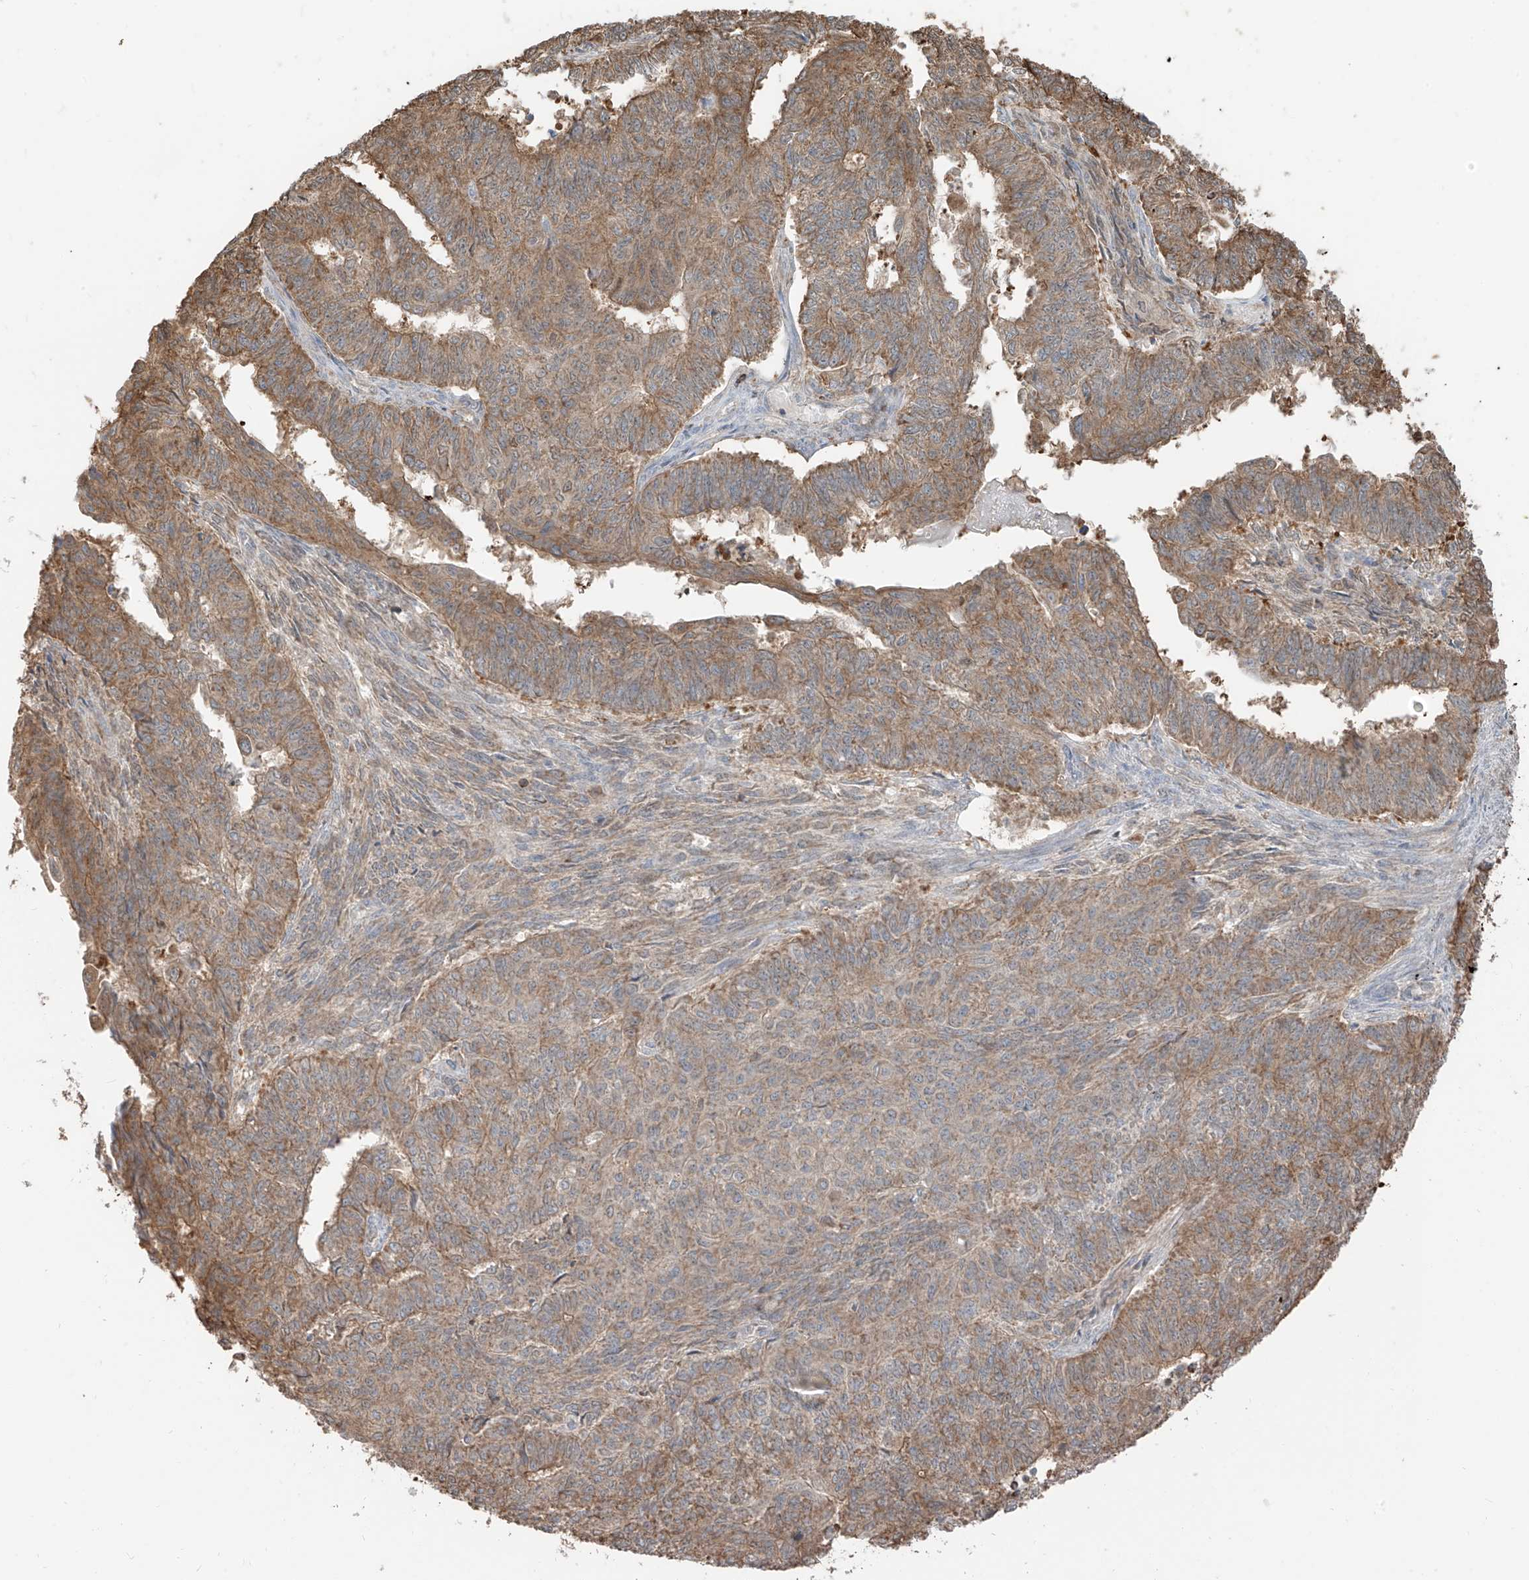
{"staining": {"intensity": "moderate", "quantity": ">75%", "location": "cytoplasmic/membranous"}, "tissue": "endometrial cancer", "cell_type": "Tumor cells", "image_type": "cancer", "snomed": [{"axis": "morphology", "description": "Adenocarcinoma, NOS"}, {"axis": "topography", "description": "Endometrium"}], "caption": "The immunohistochemical stain labels moderate cytoplasmic/membranous expression in tumor cells of adenocarcinoma (endometrial) tissue.", "gene": "ETHE1", "patient": {"sex": "female", "age": 32}}